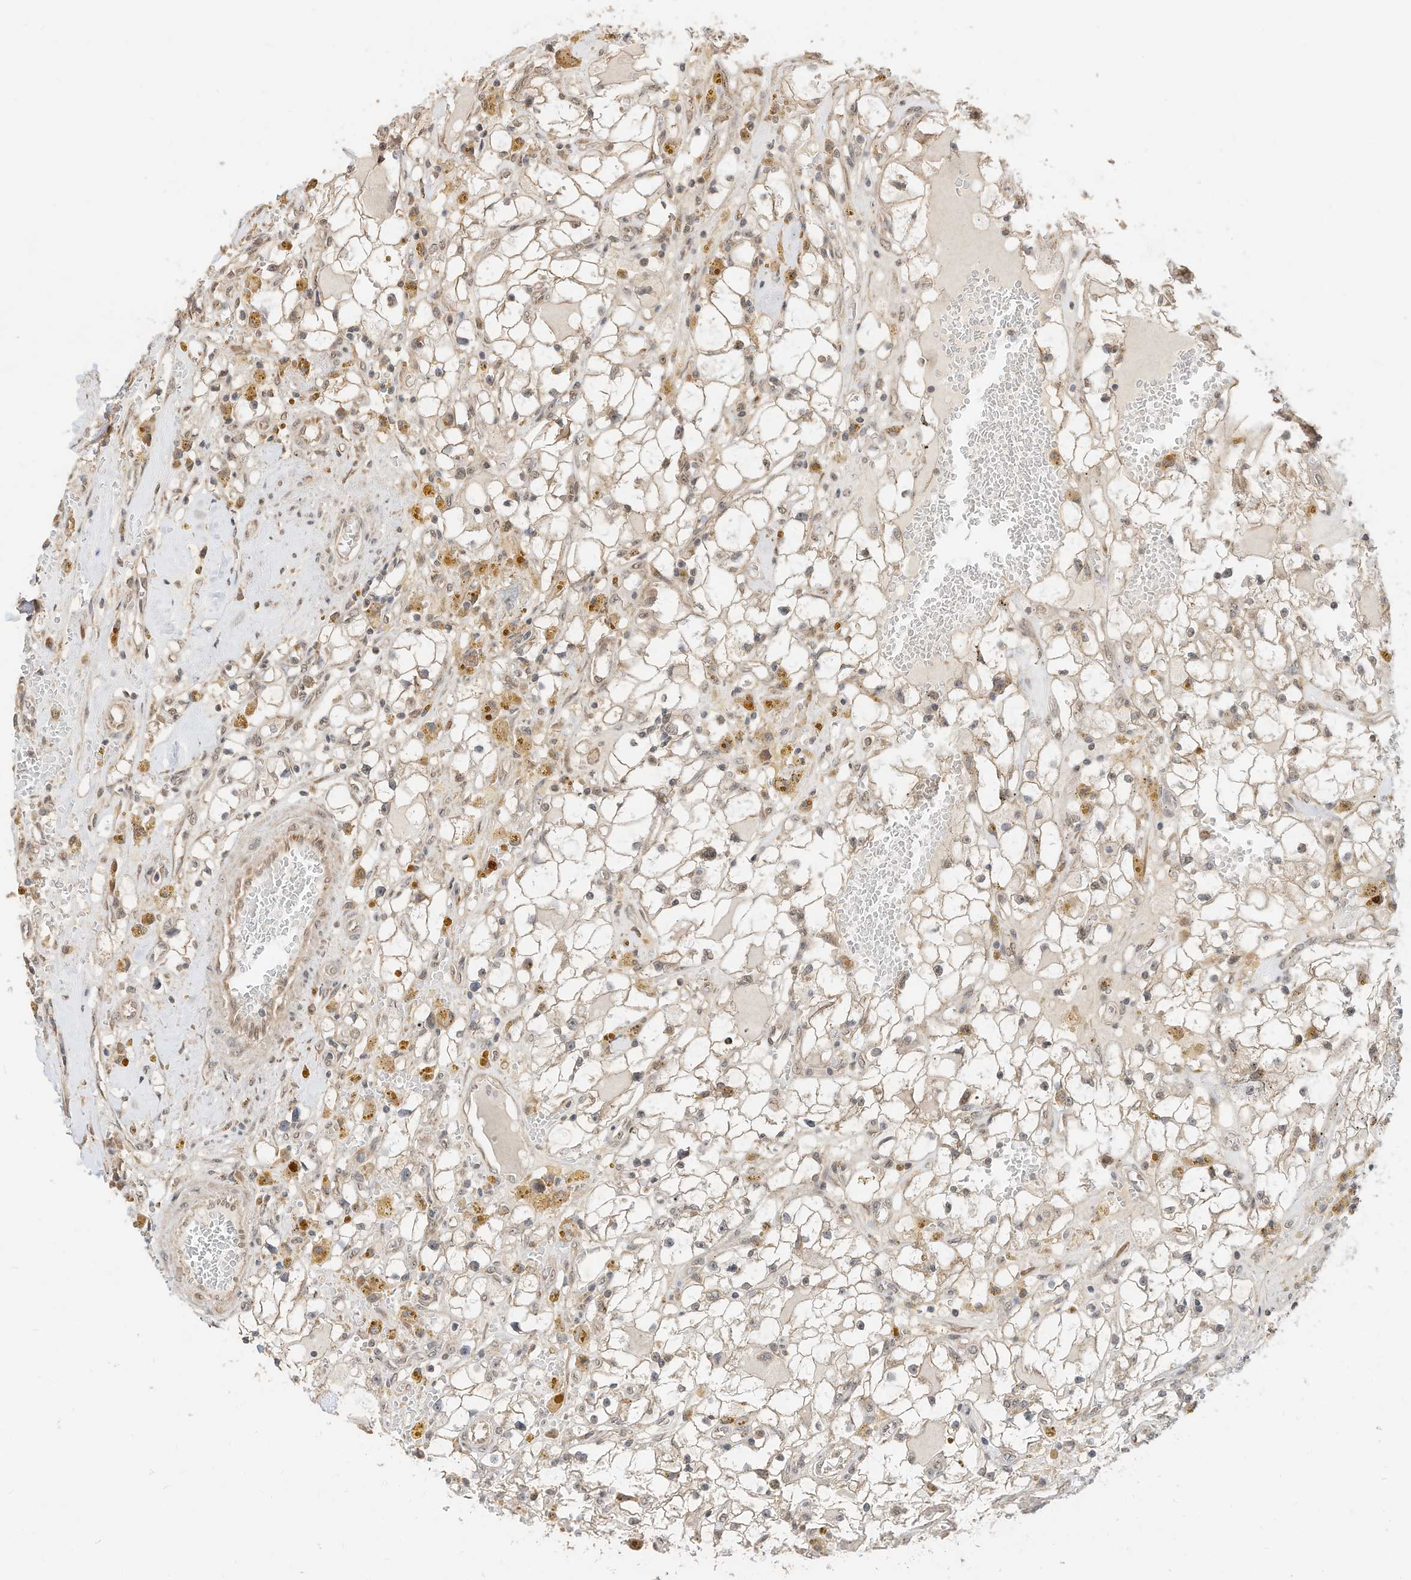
{"staining": {"intensity": "negative", "quantity": "none", "location": "none"}, "tissue": "renal cancer", "cell_type": "Tumor cells", "image_type": "cancer", "snomed": [{"axis": "morphology", "description": "Adenocarcinoma, NOS"}, {"axis": "topography", "description": "Kidney"}], "caption": "This micrograph is of adenocarcinoma (renal) stained with immunohistochemistry (IHC) to label a protein in brown with the nuclei are counter-stained blue. There is no positivity in tumor cells.", "gene": "CAGE1", "patient": {"sex": "male", "age": 56}}